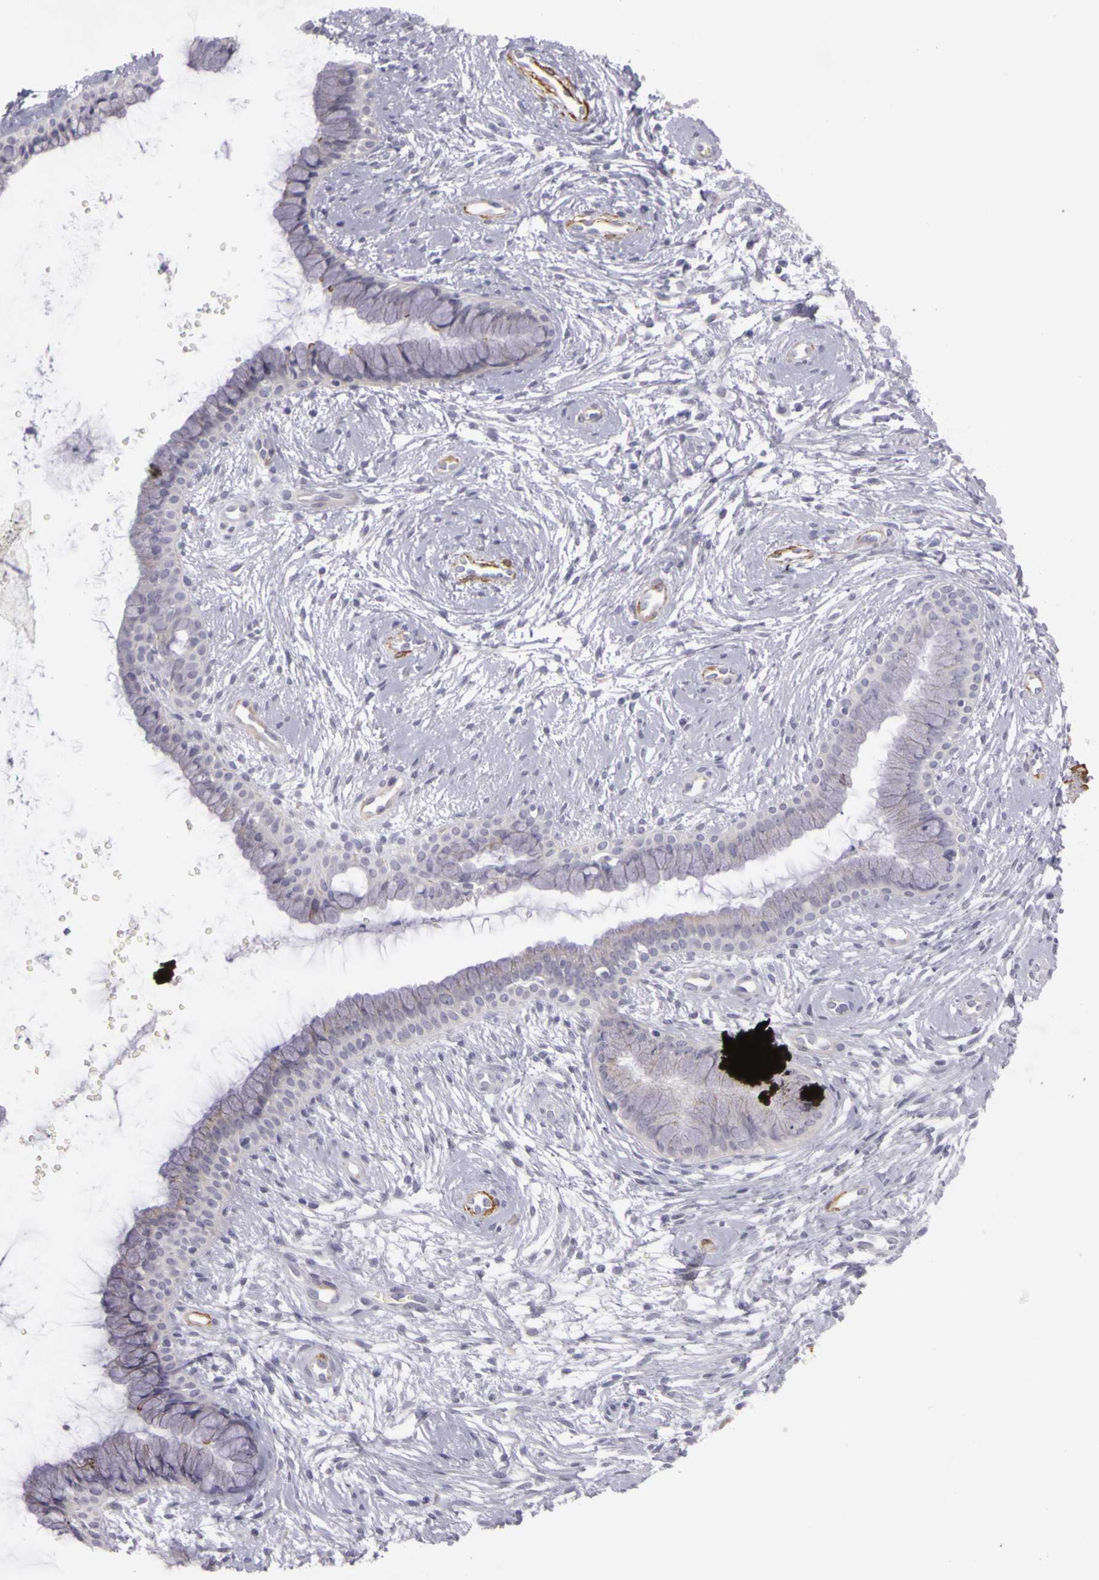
{"staining": {"intensity": "weak", "quantity": "25%-75%", "location": "cytoplasmic/membranous"}, "tissue": "cervix", "cell_type": "Glandular cells", "image_type": "normal", "snomed": [{"axis": "morphology", "description": "Normal tissue, NOS"}, {"axis": "topography", "description": "Cervix"}], "caption": "High-power microscopy captured an IHC photomicrograph of benign cervix, revealing weak cytoplasmic/membranous positivity in approximately 25%-75% of glandular cells.", "gene": "CNTN2", "patient": {"sex": "female", "age": 39}}